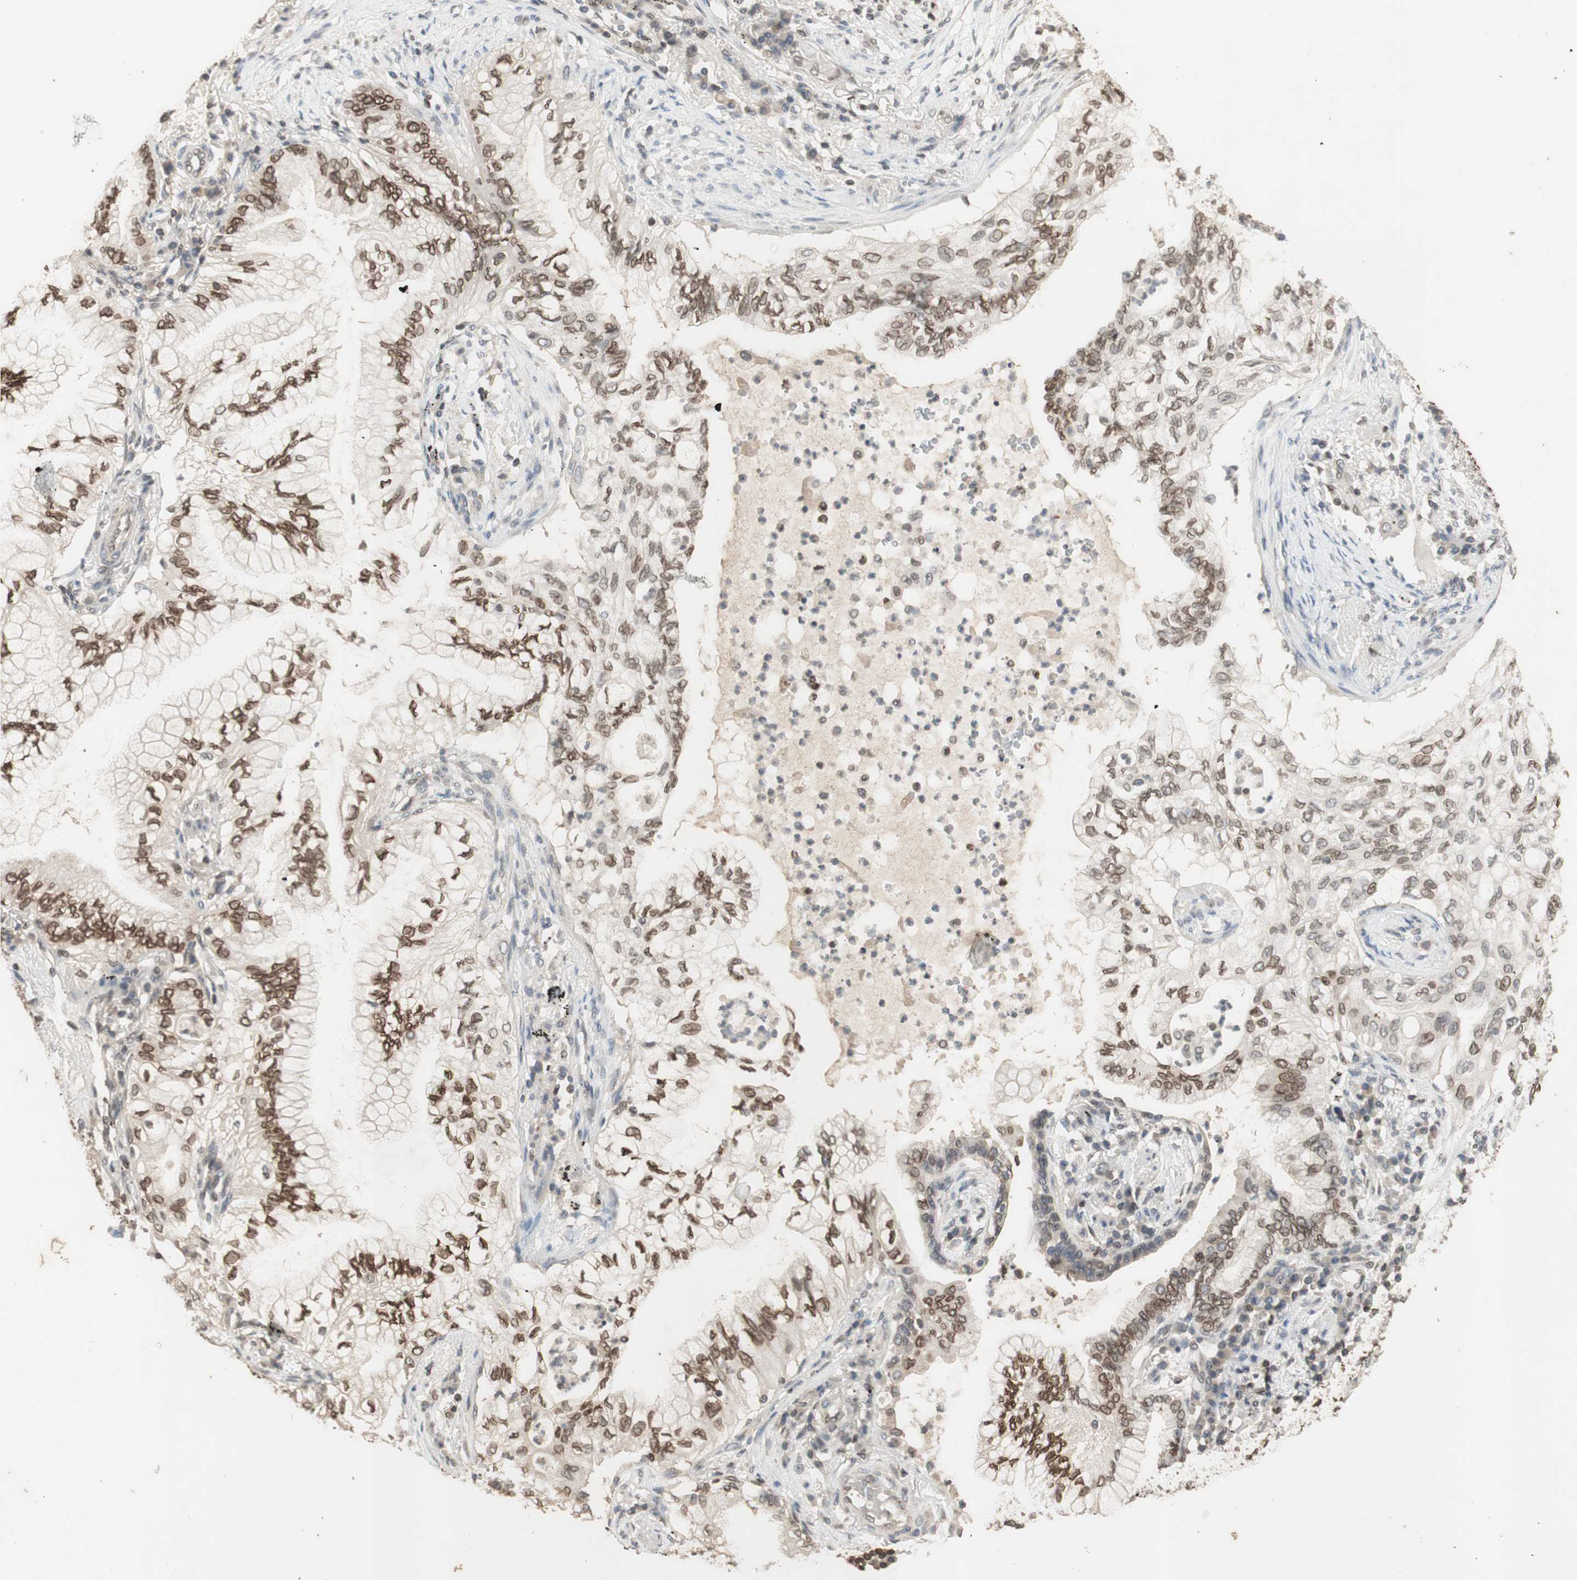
{"staining": {"intensity": "moderate", "quantity": ">75%", "location": "cytoplasmic/membranous,nuclear"}, "tissue": "lung cancer", "cell_type": "Tumor cells", "image_type": "cancer", "snomed": [{"axis": "morphology", "description": "Normal tissue, NOS"}, {"axis": "morphology", "description": "Adenocarcinoma, NOS"}, {"axis": "topography", "description": "Bronchus"}, {"axis": "topography", "description": "Lung"}], "caption": "Lung cancer stained with a brown dye exhibits moderate cytoplasmic/membranous and nuclear positive positivity in approximately >75% of tumor cells.", "gene": "TMPO", "patient": {"sex": "female", "age": 70}}